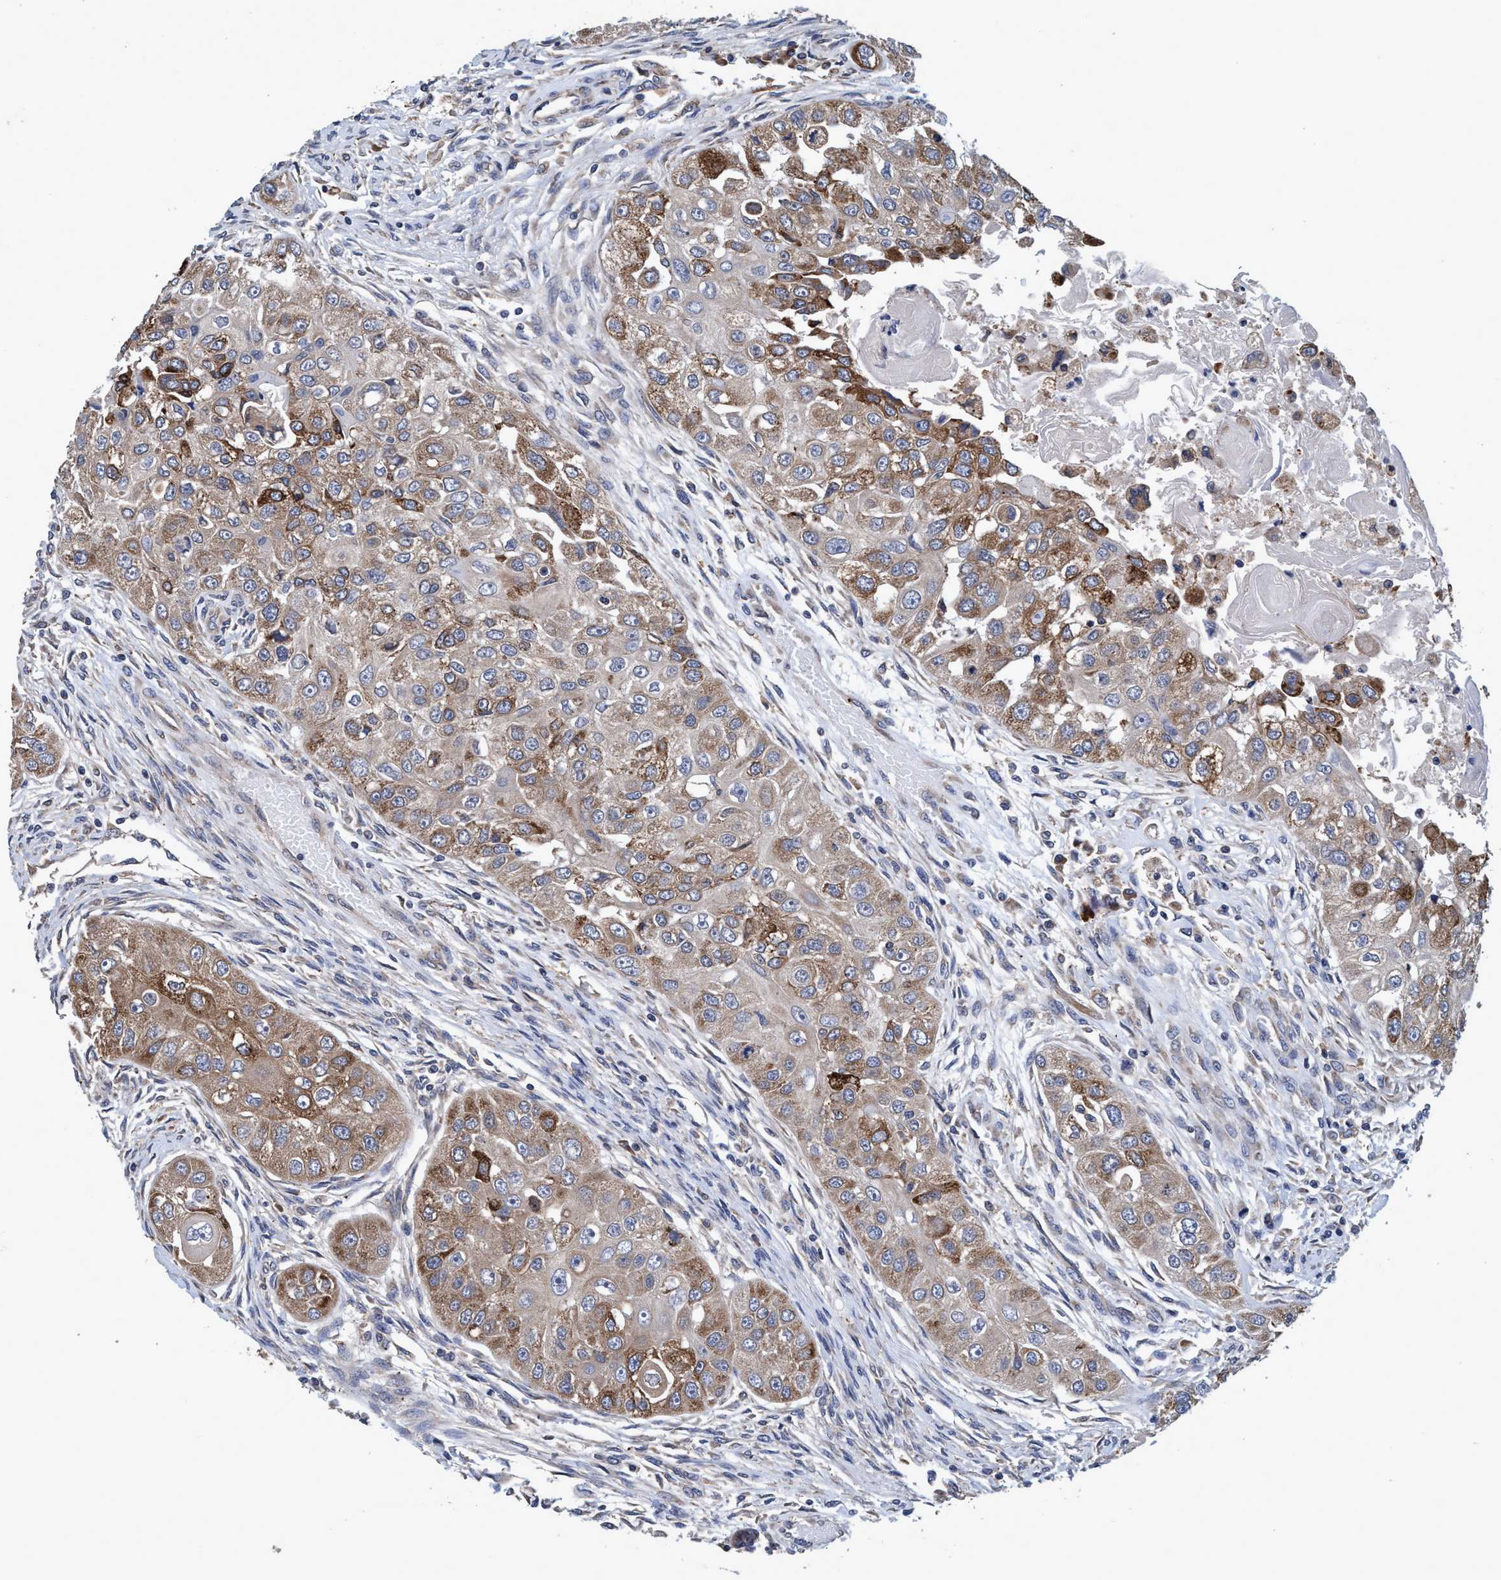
{"staining": {"intensity": "weak", "quantity": ">75%", "location": "cytoplasmic/membranous"}, "tissue": "head and neck cancer", "cell_type": "Tumor cells", "image_type": "cancer", "snomed": [{"axis": "morphology", "description": "Normal tissue, NOS"}, {"axis": "morphology", "description": "Squamous cell carcinoma, NOS"}, {"axis": "topography", "description": "Skeletal muscle"}, {"axis": "topography", "description": "Head-Neck"}], "caption": "Tumor cells demonstrate low levels of weak cytoplasmic/membranous expression in approximately >75% of cells in head and neck squamous cell carcinoma. (DAB IHC with brightfield microscopy, high magnification).", "gene": "CALCOCO2", "patient": {"sex": "male", "age": 51}}